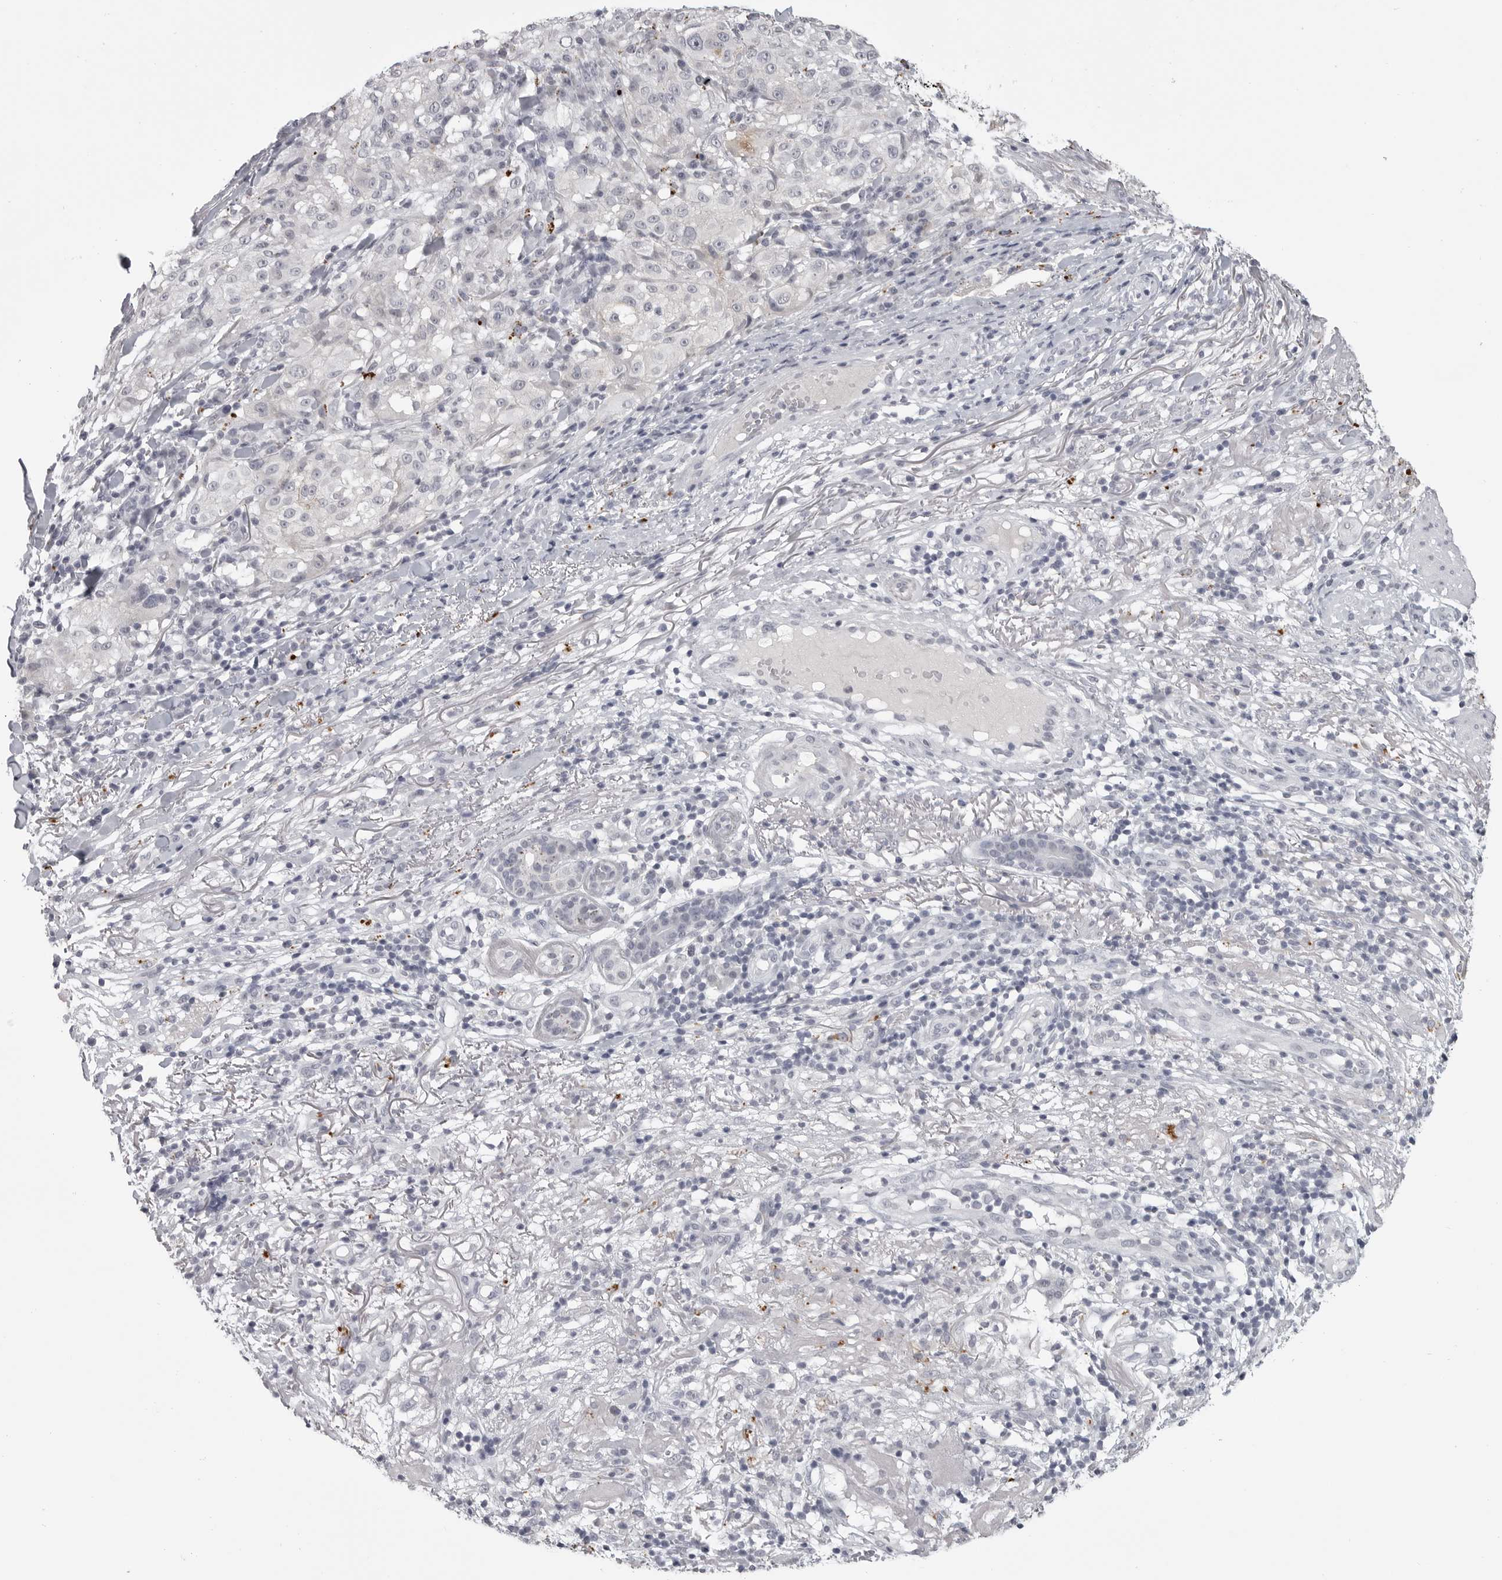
{"staining": {"intensity": "negative", "quantity": "none", "location": "none"}, "tissue": "melanoma", "cell_type": "Tumor cells", "image_type": "cancer", "snomed": [{"axis": "morphology", "description": "Necrosis, NOS"}, {"axis": "morphology", "description": "Malignant melanoma, NOS"}, {"axis": "topography", "description": "Skin"}], "caption": "The histopathology image shows no significant positivity in tumor cells of malignant melanoma. The staining is performed using DAB brown chromogen with nuclei counter-stained in using hematoxylin.", "gene": "PRSS1", "patient": {"sex": "female", "age": 87}}